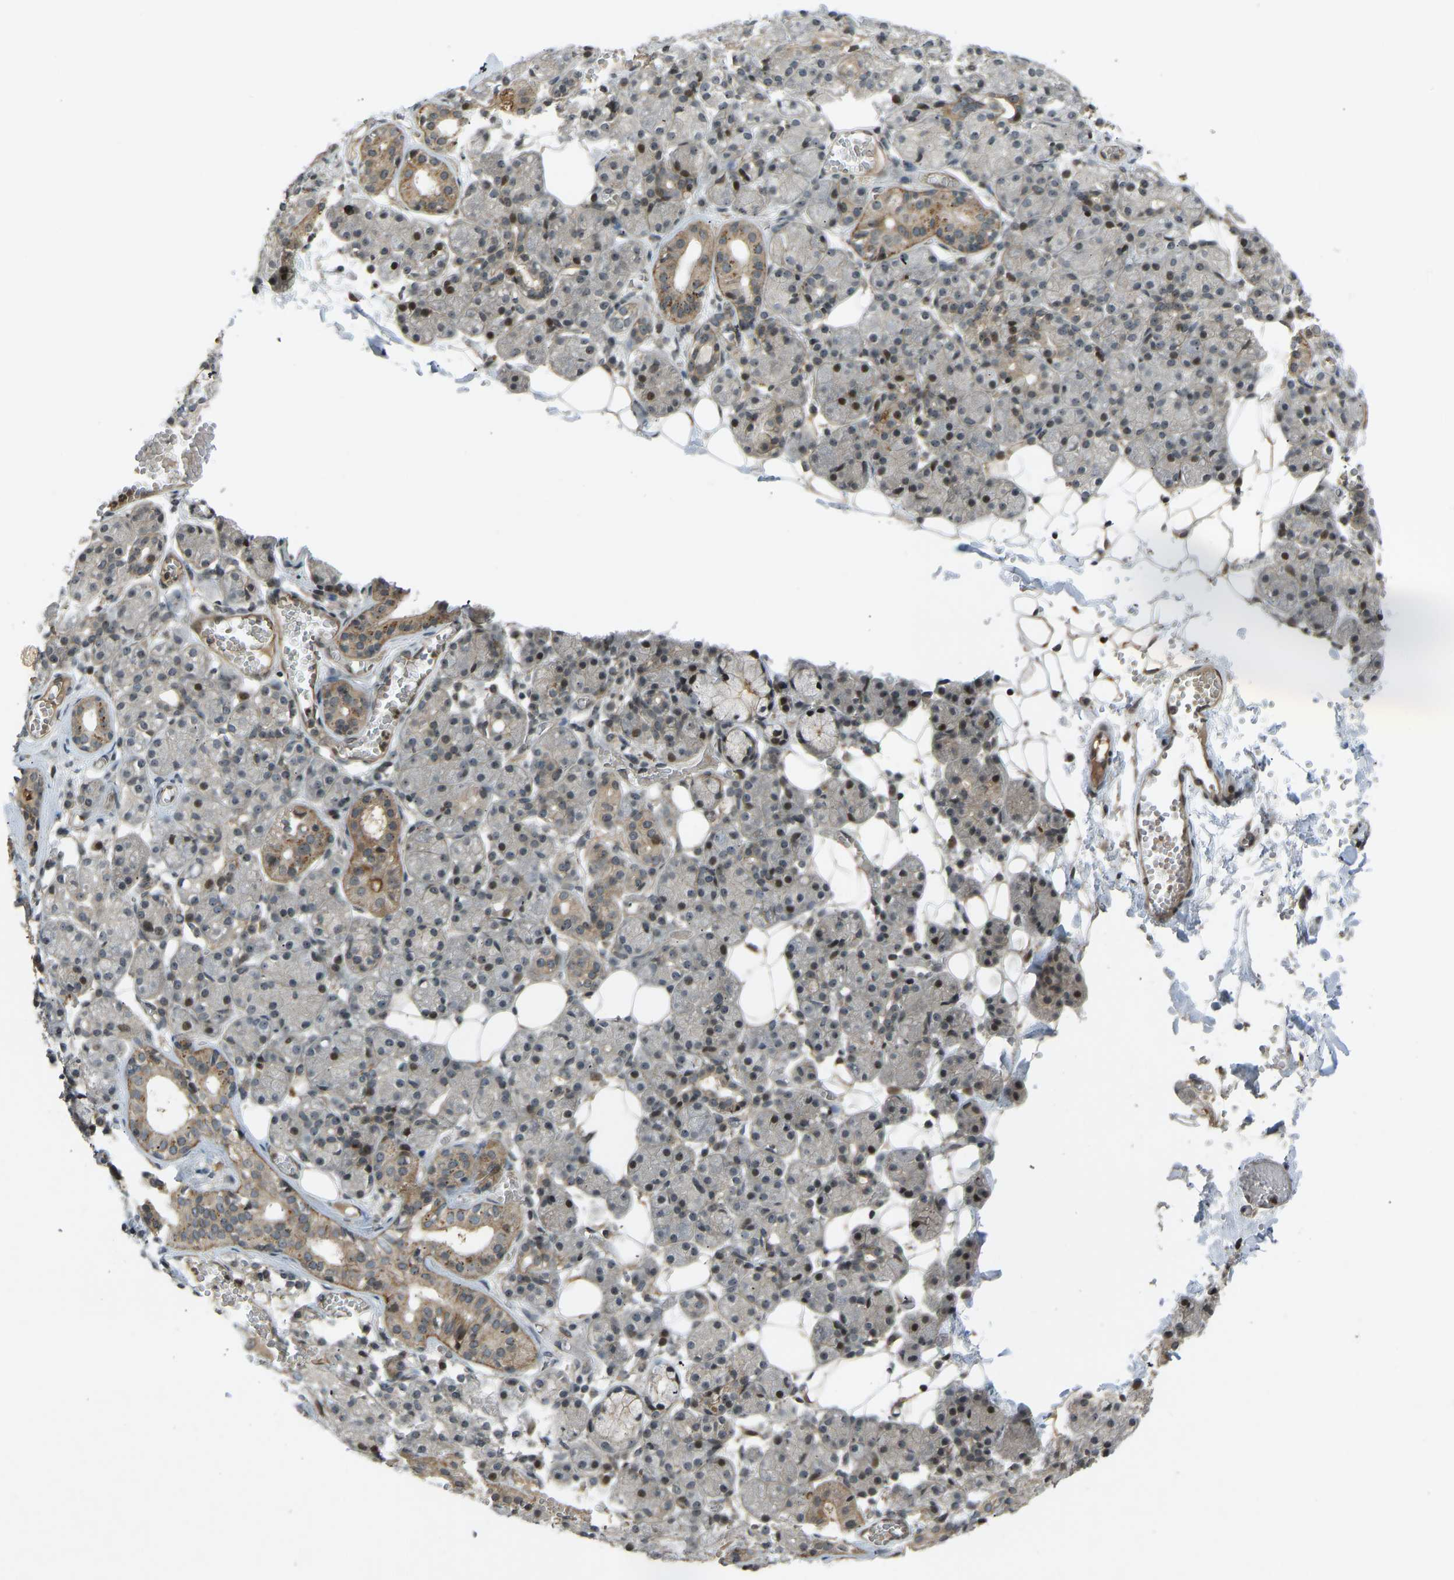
{"staining": {"intensity": "moderate", "quantity": "25%-75%", "location": "cytoplasmic/membranous,nuclear"}, "tissue": "salivary gland", "cell_type": "Glandular cells", "image_type": "normal", "snomed": [{"axis": "morphology", "description": "Normal tissue, NOS"}, {"axis": "topography", "description": "Salivary gland"}], "caption": "DAB immunohistochemical staining of unremarkable human salivary gland shows moderate cytoplasmic/membranous,nuclear protein staining in approximately 25%-75% of glandular cells.", "gene": "SVOPL", "patient": {"sex": "male", "age": 63}}